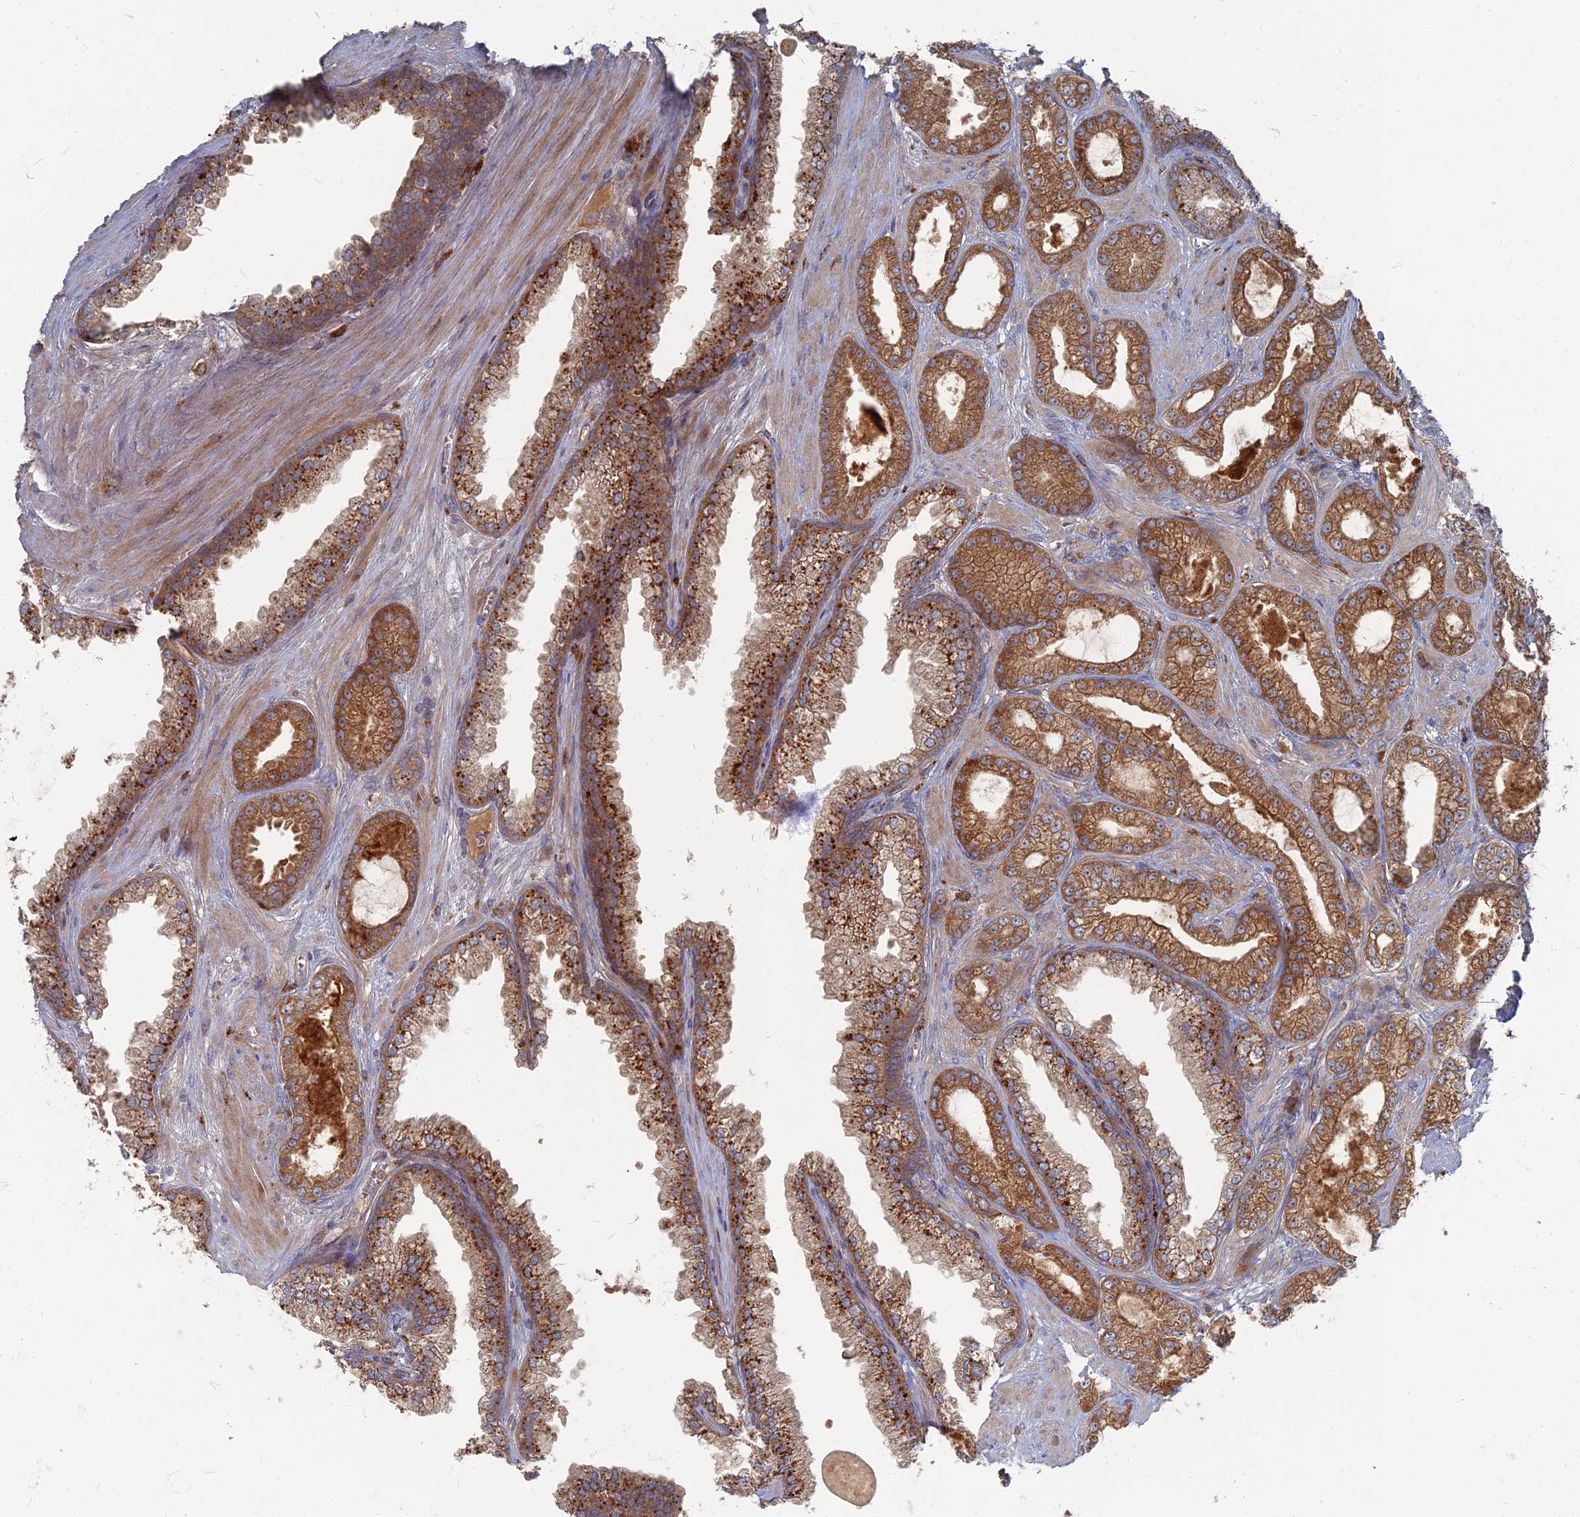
{"staining": {"intensity": "strong", "quantity": ">75%", "location": "cytoplasmic/membranous"}, "tissue": "prostate cancer", "cell_type": "Tumor cells", "image_type": "cancer", "snomed": [{"axis": "morphology", "description": "Adenocarcinoma, Low grade"}, {"axis": "topography", "description": "Prostate"}], "caption": "Immunohistochemistry (DAB) staining of human low-grade adenocarcinoma (prostate) exhibits strong cytoplasmic/membranous protein staining in about >75% of tumor cells.", "gene": "PPCDC", "patient": {"sex": "male", "age": 57}}